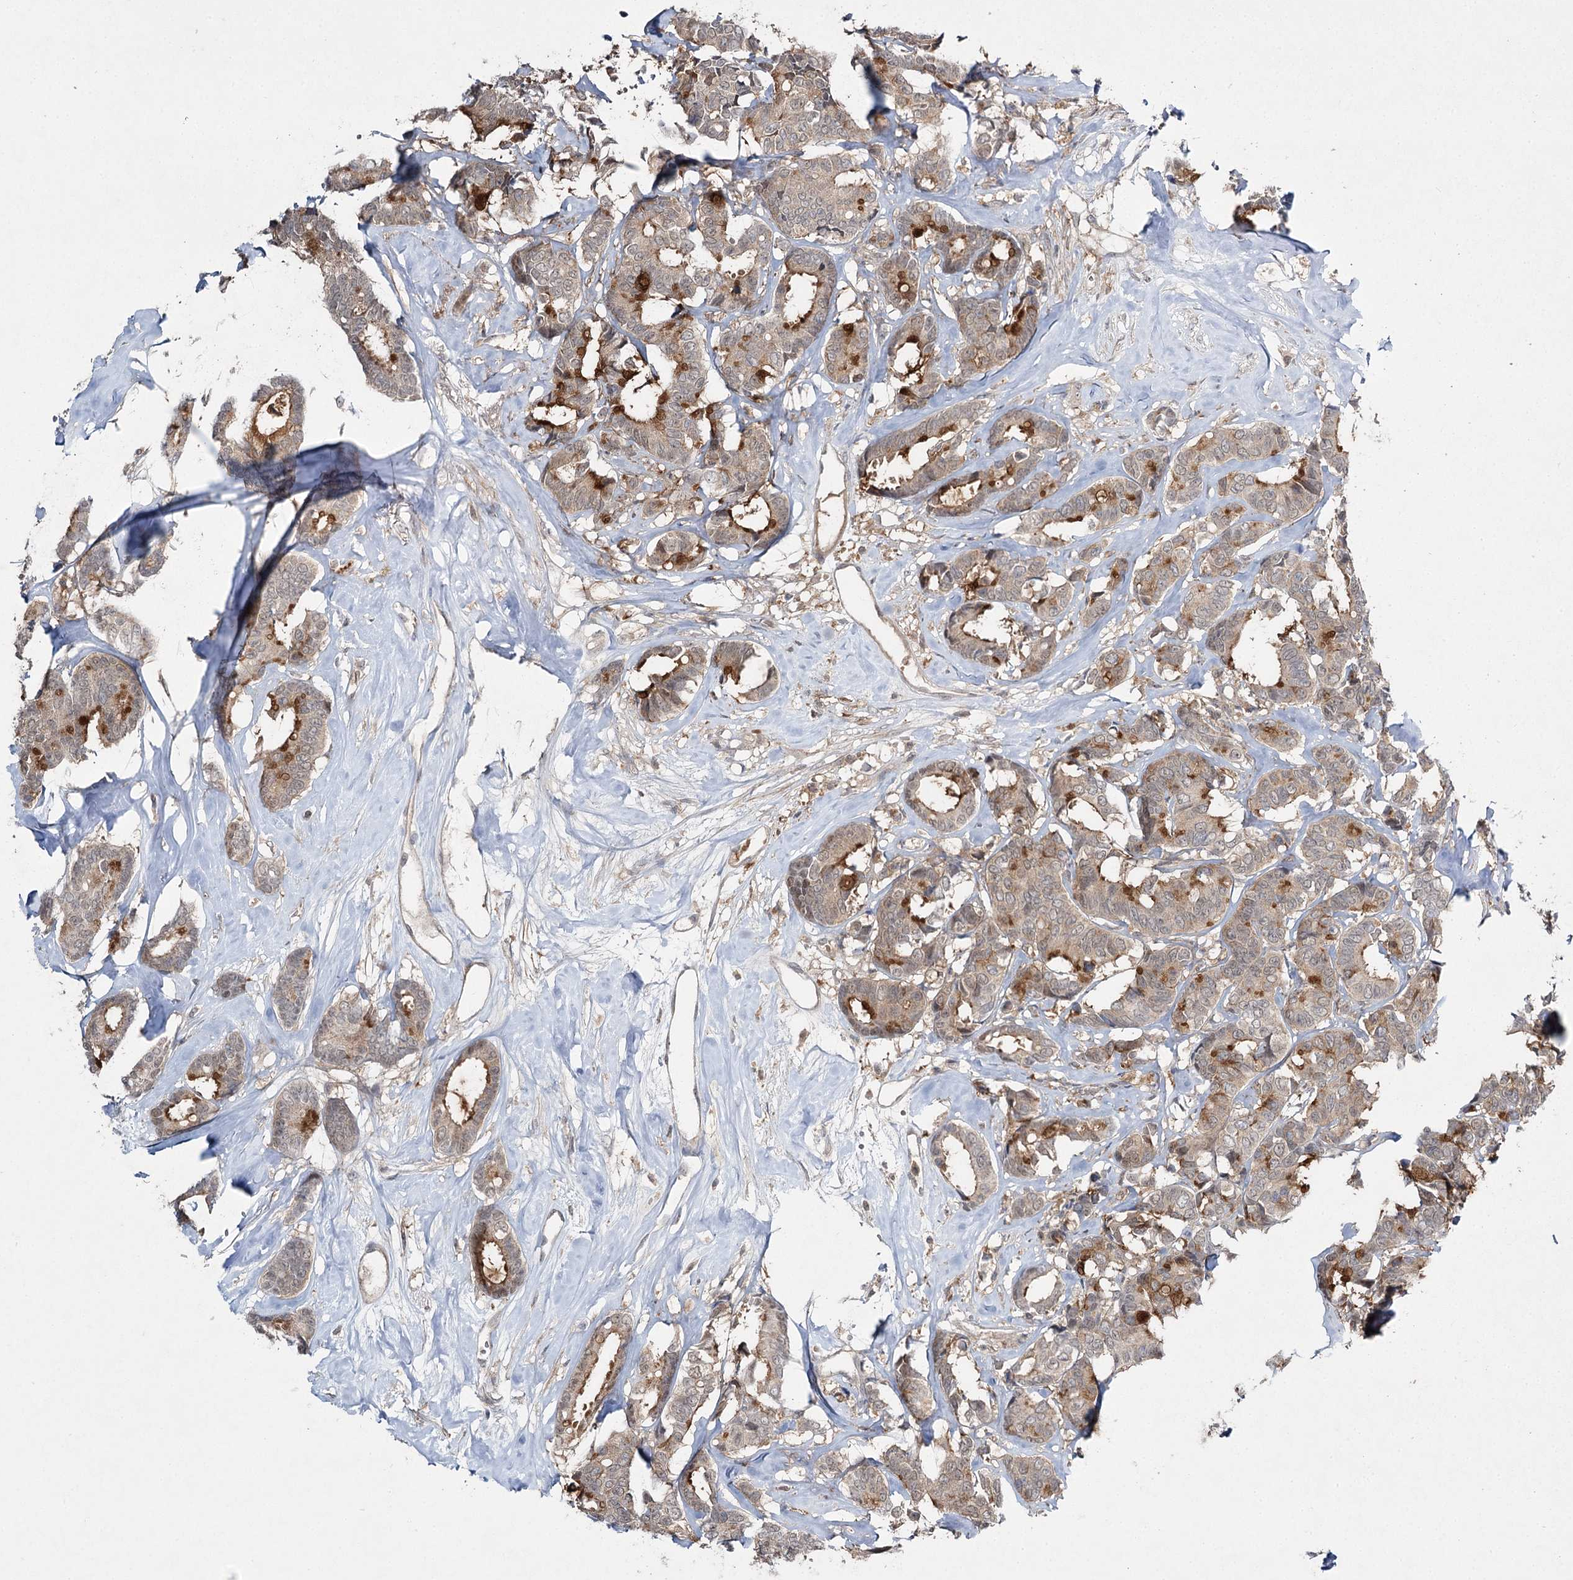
{"staining": {"intensity": "moderate", "quantity": "25%-75%", "location": "cytoplasmic/membranous"}, "tissue": "breast cancer", "cell_type": "Tumor cells", "image_type": "cancer", "snomed": [{"axis": "morphology", "description": "Duct carcinoma"}, {"axis": "topography", "description": "Breast"}], "caption": "Breast cancer (infiltrating ductal carcinoma) tissue reveals moderate cytoplasmic/membranous staining in about 25%-75% of tumor cells The protein of interest is shown in brown color, while the nuclei are stained blue.", "gene": "WDR44", "patient": {"sex": "female", "age": 87}}